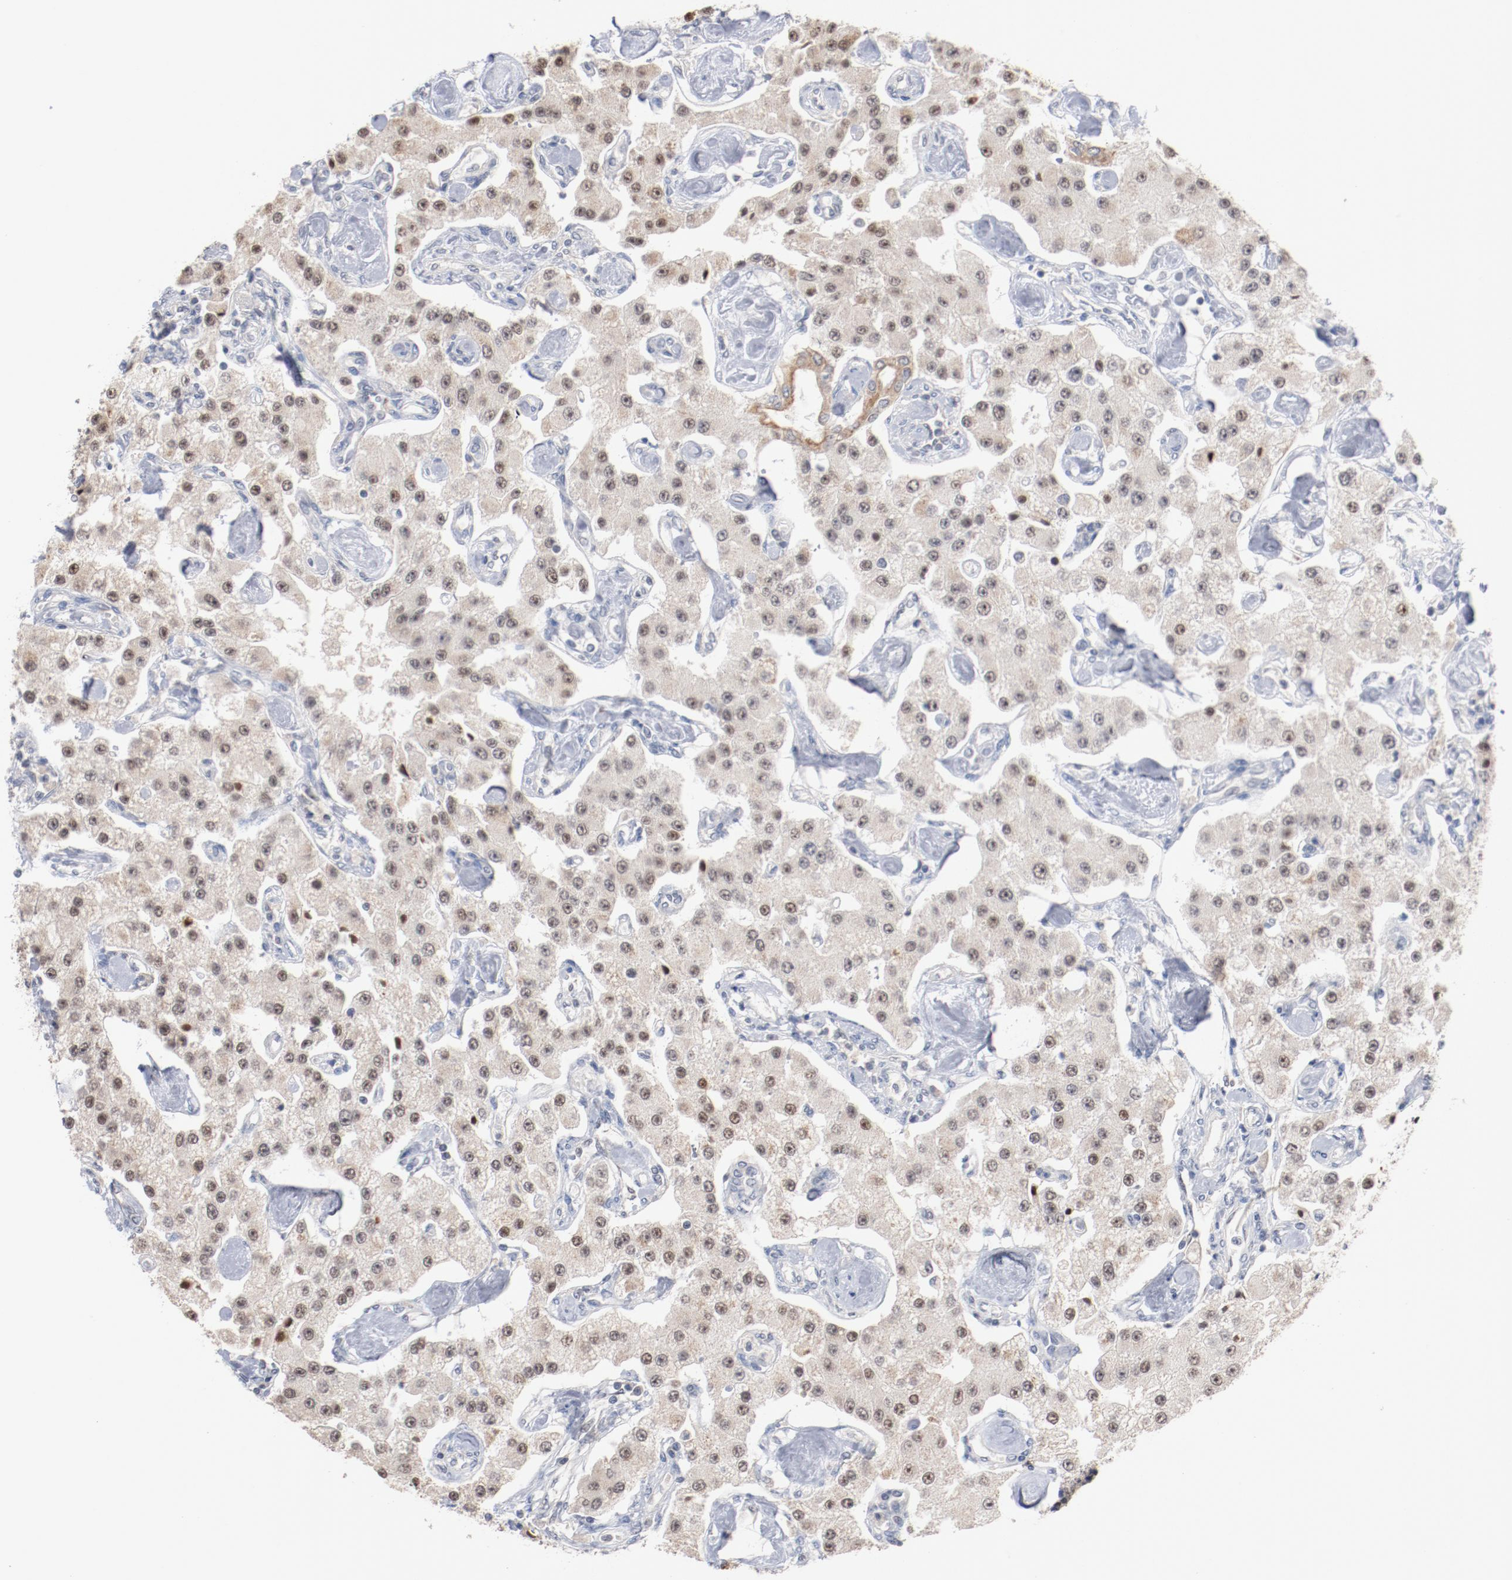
{"staining": {"intensity": "weak", "quantity": "25%-75%", "location": "nuclear"}, "tissue": "carcinoid", "cell_type": "Tumor cells", "image_type": "cancer", "snomed": [{"axis": "morphology", "description": "Carcinoid, malignant, NOS"}, {"axis": "topography", "description": "Pancreas"}], "caption": "Carcinoid stained for a protein (brown) exhibits weak nuclear positive positivity in about 25%-75% of tumor cells.", "gene": "ERICH1", "patient": {"sex": "male", "age": 41}}